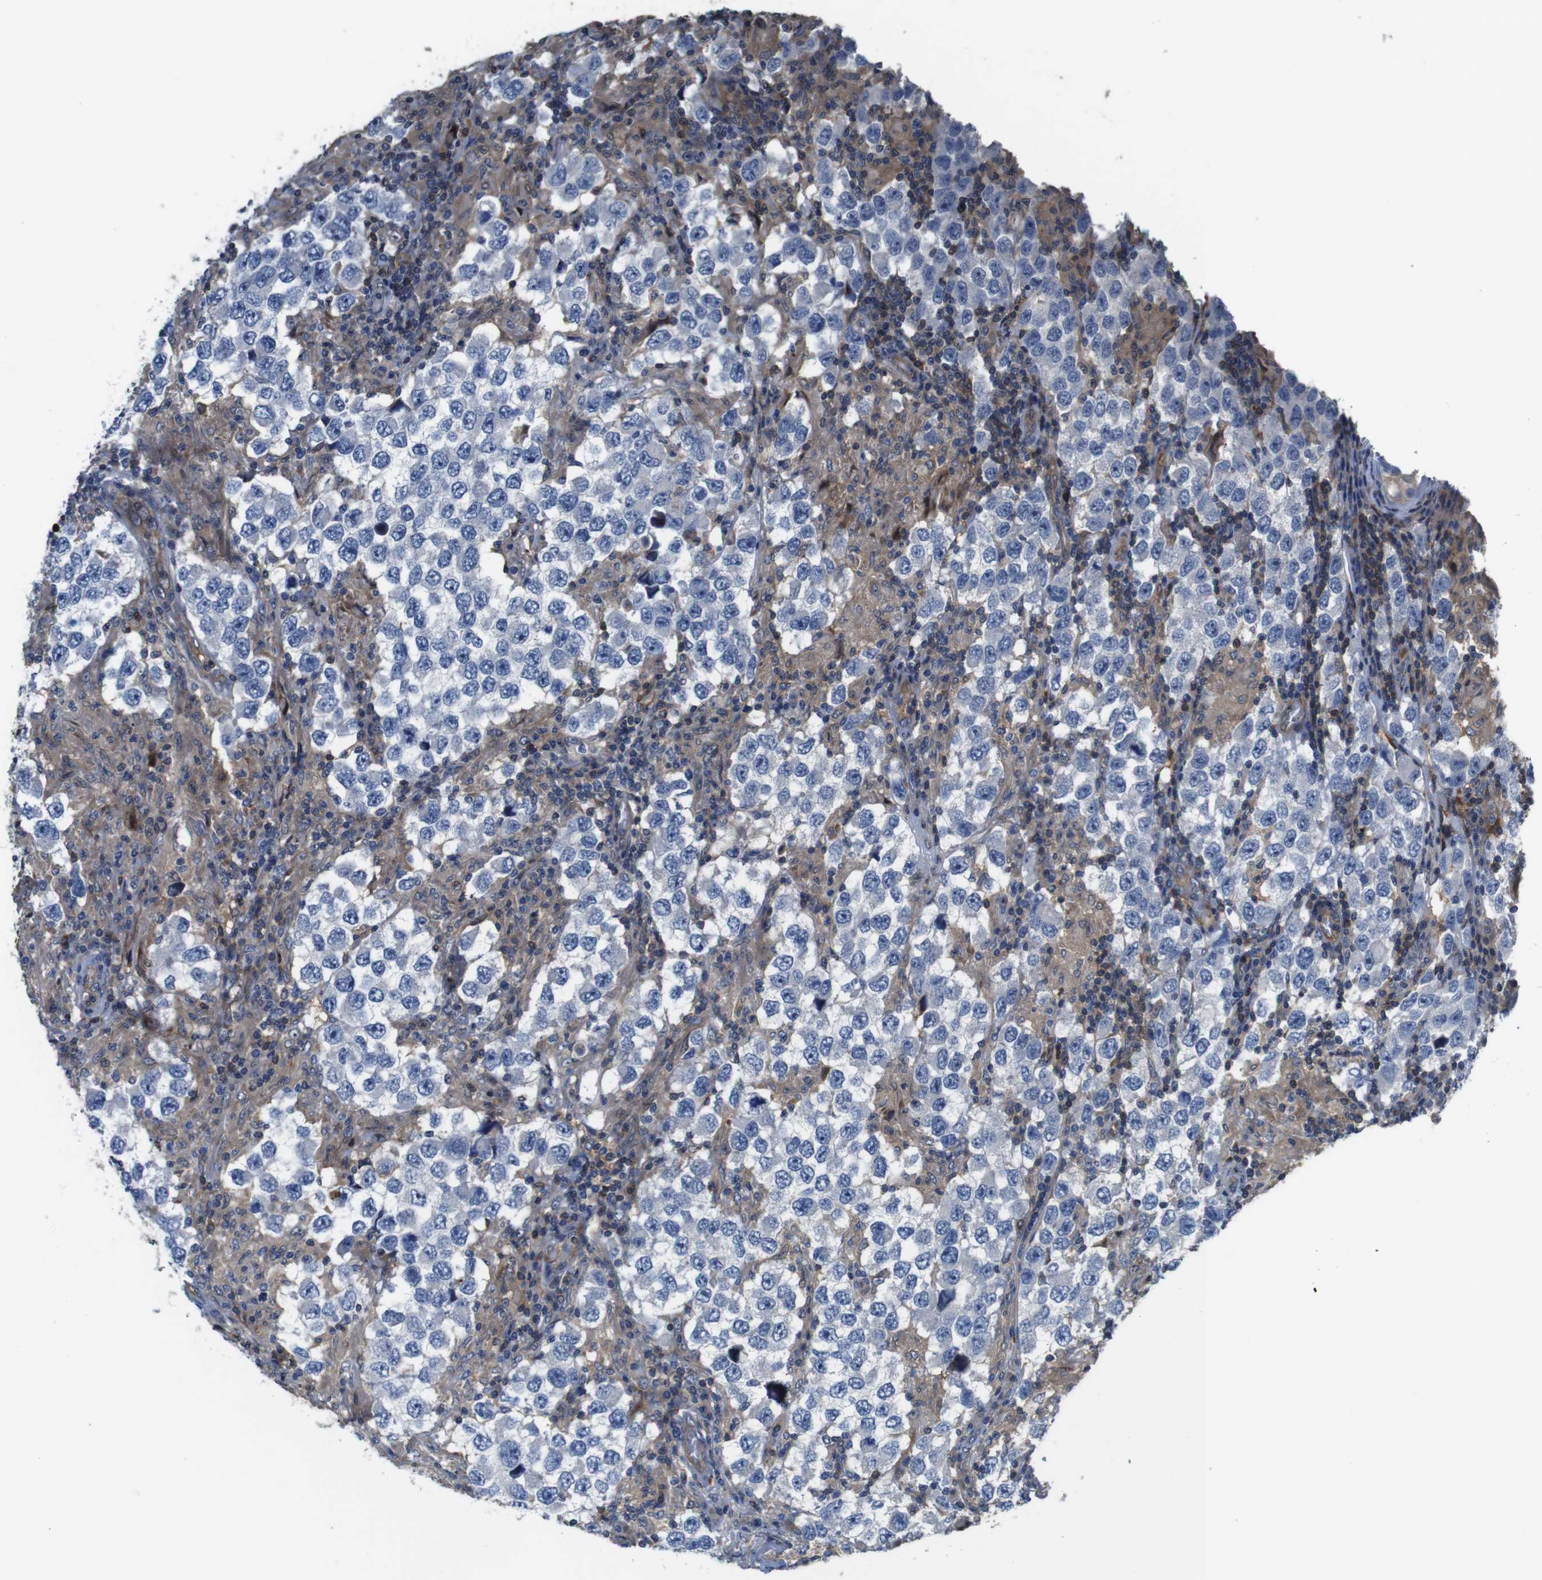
{"staining": {"intensity": "negative", "quantity": "none", "location": "none"}, "tissue": "testis cancer", "cell_type": "Tumor cells", "image_type": "cancer", "snomed": [{"axis": "morphology", "description": "Carcinoma, Embryonal, NOS"}, {"axis": "topography", "description": "Testis"}], "caption": "Protein analysis of embryonal carcinoma (testis) displays no significant staining in tumor cells.", "gene": "PCOLCE2", "patient": {"sex": "male", "age": 21}}